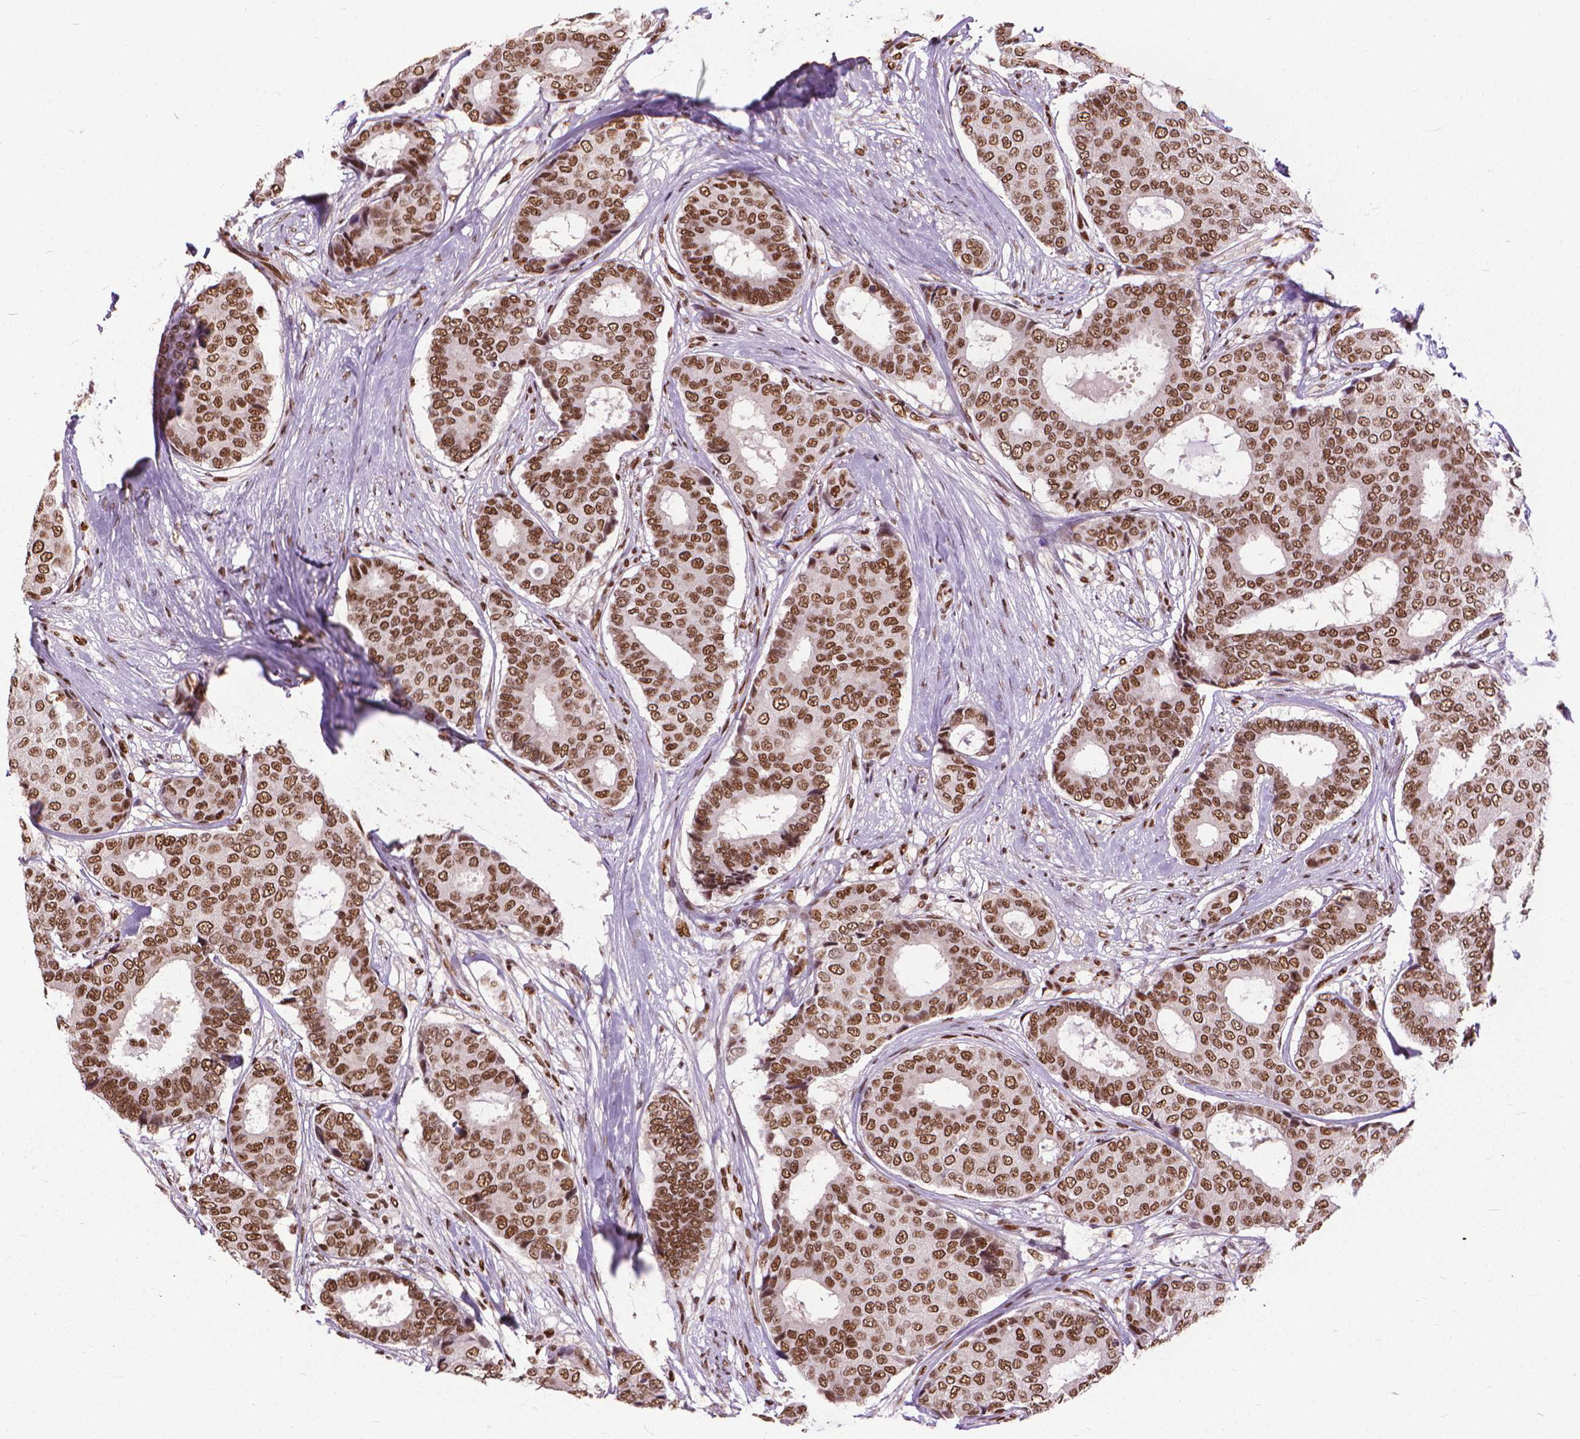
{"staining": {"intensity": "moderate", "quantity": ">75%", "location": "nuclear"}, "tissue": "breast cancer", "cell_type": "Tumor cells", "image_type": "cancer", "snomed": [{"axis": "morphology", "description": "Duct carcinoma"}, {"axis": "topography", "description": "Breast"}], "caption": "Protein analysis of breast cancer (infiltrating ductal carcinoma) tissue displays moderate nuclear staining in about >75% of tumor cells.", "gene": "AKAP8", "patient": {"sex": "female", "age": 75}}